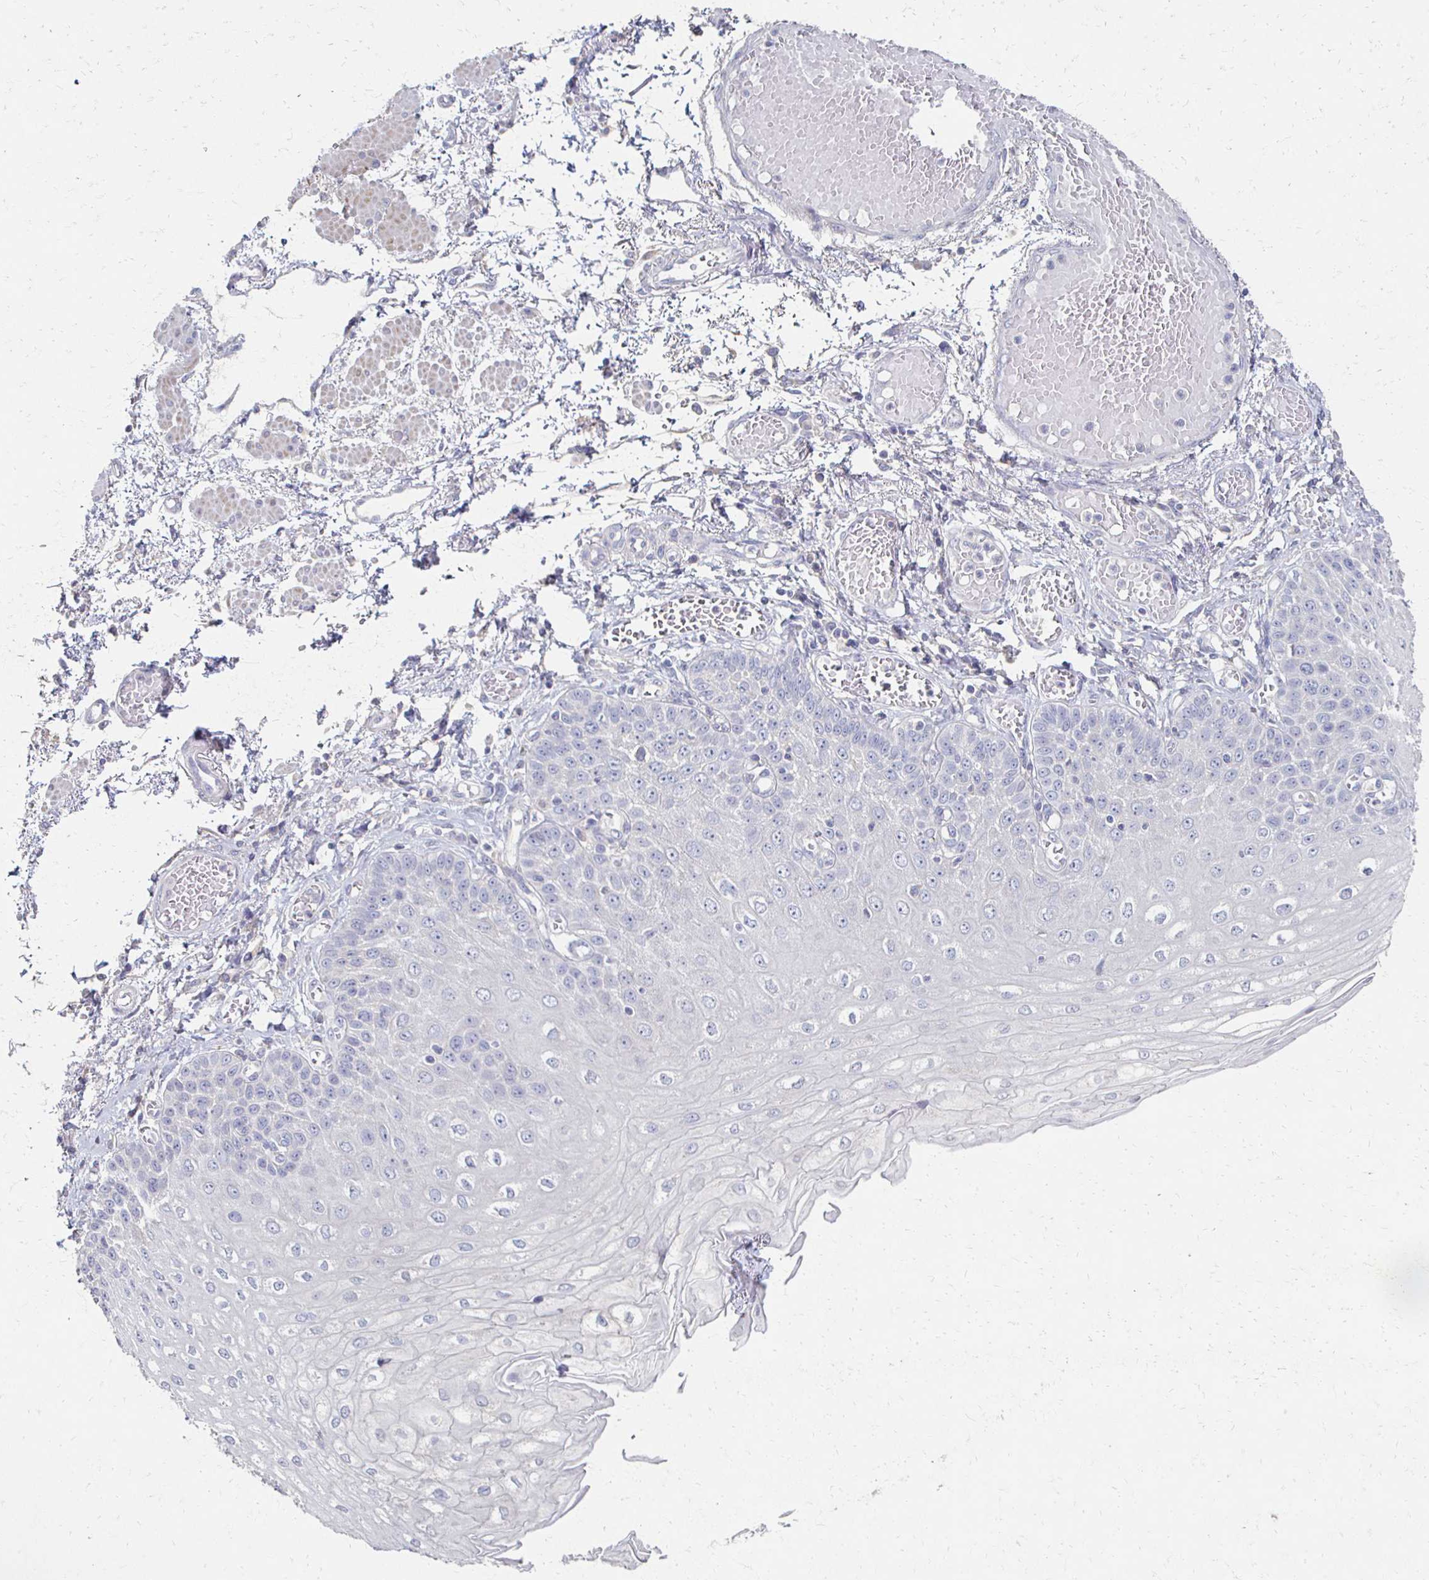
{"staining": {"intensity": "weak", "quantity": "25%-75%", "location": "cytoplasmic/membranous"}, "tissue": "esophagus", "cell_type": "Squamous epithelial cells", "image_type": "normal", "snomed": [{"axis": "morphology", "description": "Normal tissue, NOS"}, {"axis": "morphology", "description": "Adenocarcinoma, NOS"}, {"axis": "topography", "description": "Esophagus"}], "caption": "Esophagus stained for a protein (brown) exhibits weak cytoplasmic/membranous positive staining in about 25%-75% of squamous epithelial cells.", "gene": "CX3CR1", "patient": {"sex": "male", "age": 81}}